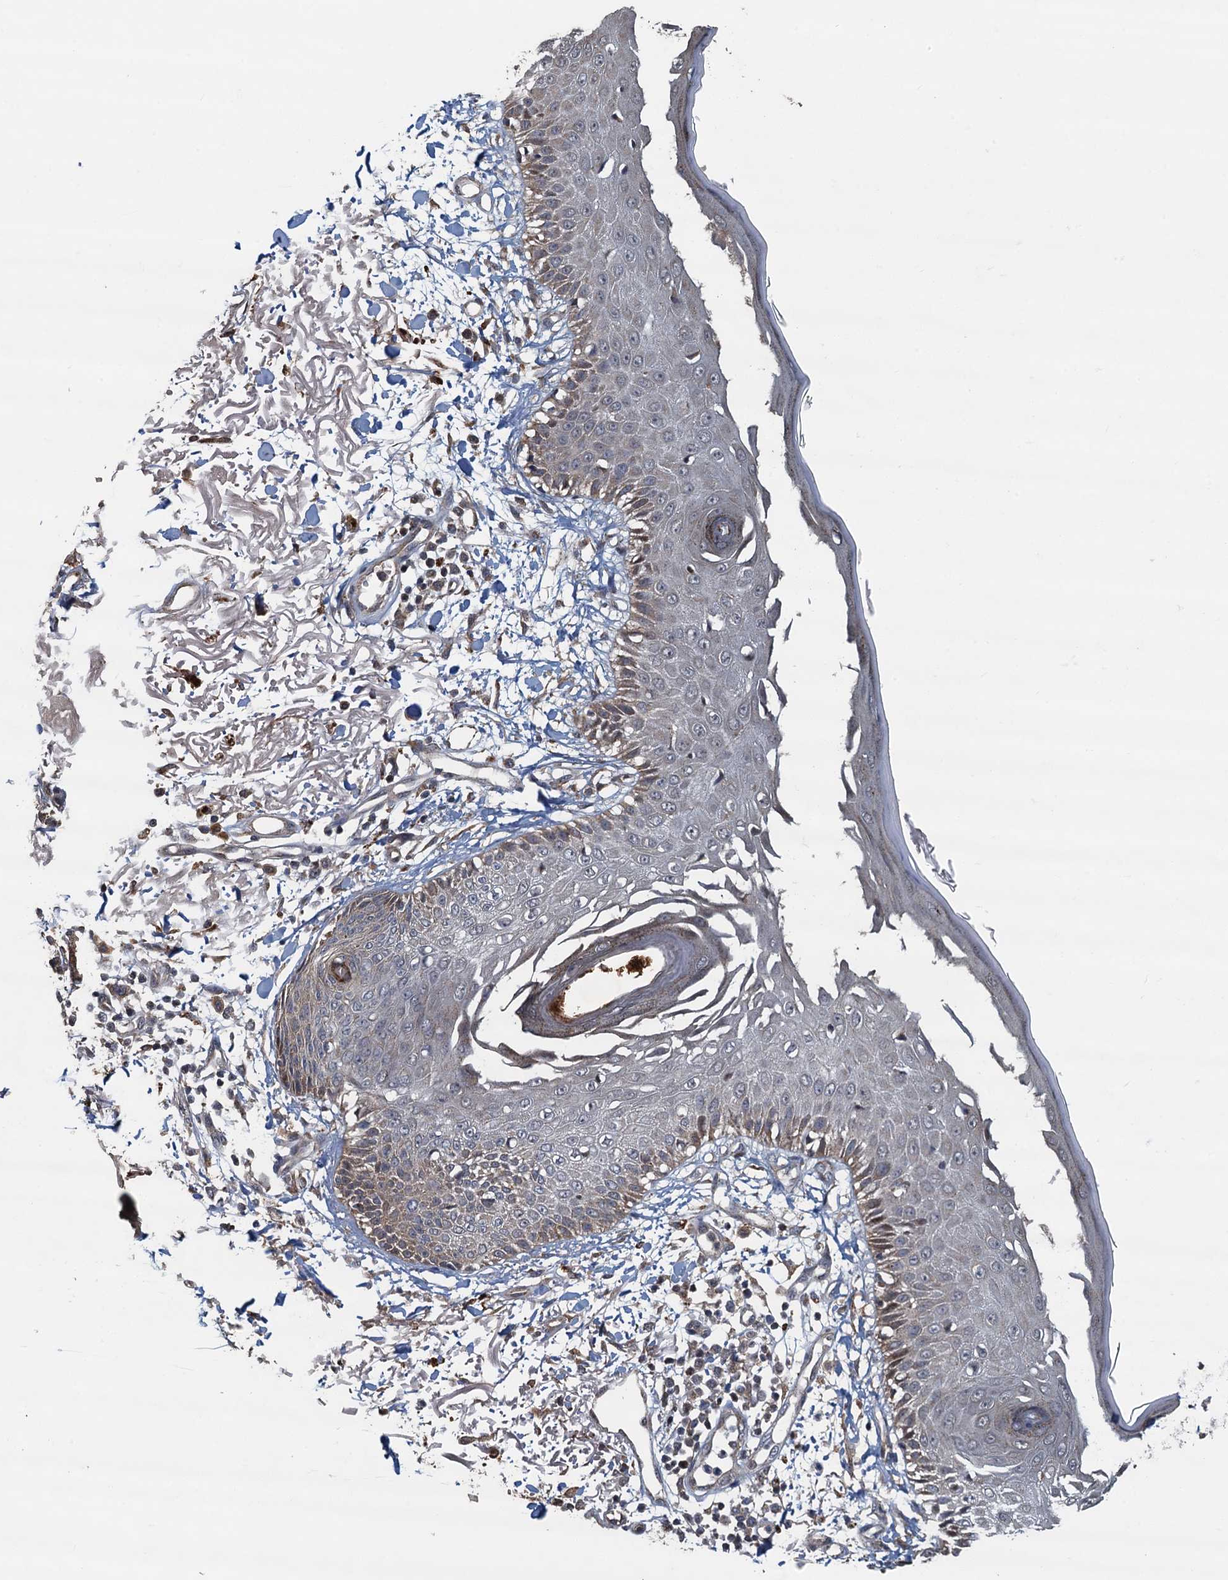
{"staining": {"intensity": "moderate", "quantity": ">75%", "location": "cytoplasmic/membranous"}, "tissue": "skin", "cell_type": "Fibroblasts", "image_type": "normal", "snomed": [{"axis": "morphology", "description": "Normal tissue, NOS"}, {"axis": "morphology", "description": "Squamous cell carcinoma, NOS"}, {"axis": "topography", "description": "Skin"}, {"axis": "topography", "description": "Peripheral nerve tissue"}], "caption": "Immunohistochemistry (IHC) staining of normal skin, which displays medium levels of moderate cytoplasmic/membranous positivity in about >75% of fibroblasts indicating moderate cytoplasmic/membranous protein staining. The staining was performed using DAB (3,3'-diaminobenzidine) (brown) for protein detection and nuclei were counterstained in hematoxylin (blue).", "gene": "AGRN", "patient": {"sex": "male", "age": 83}}